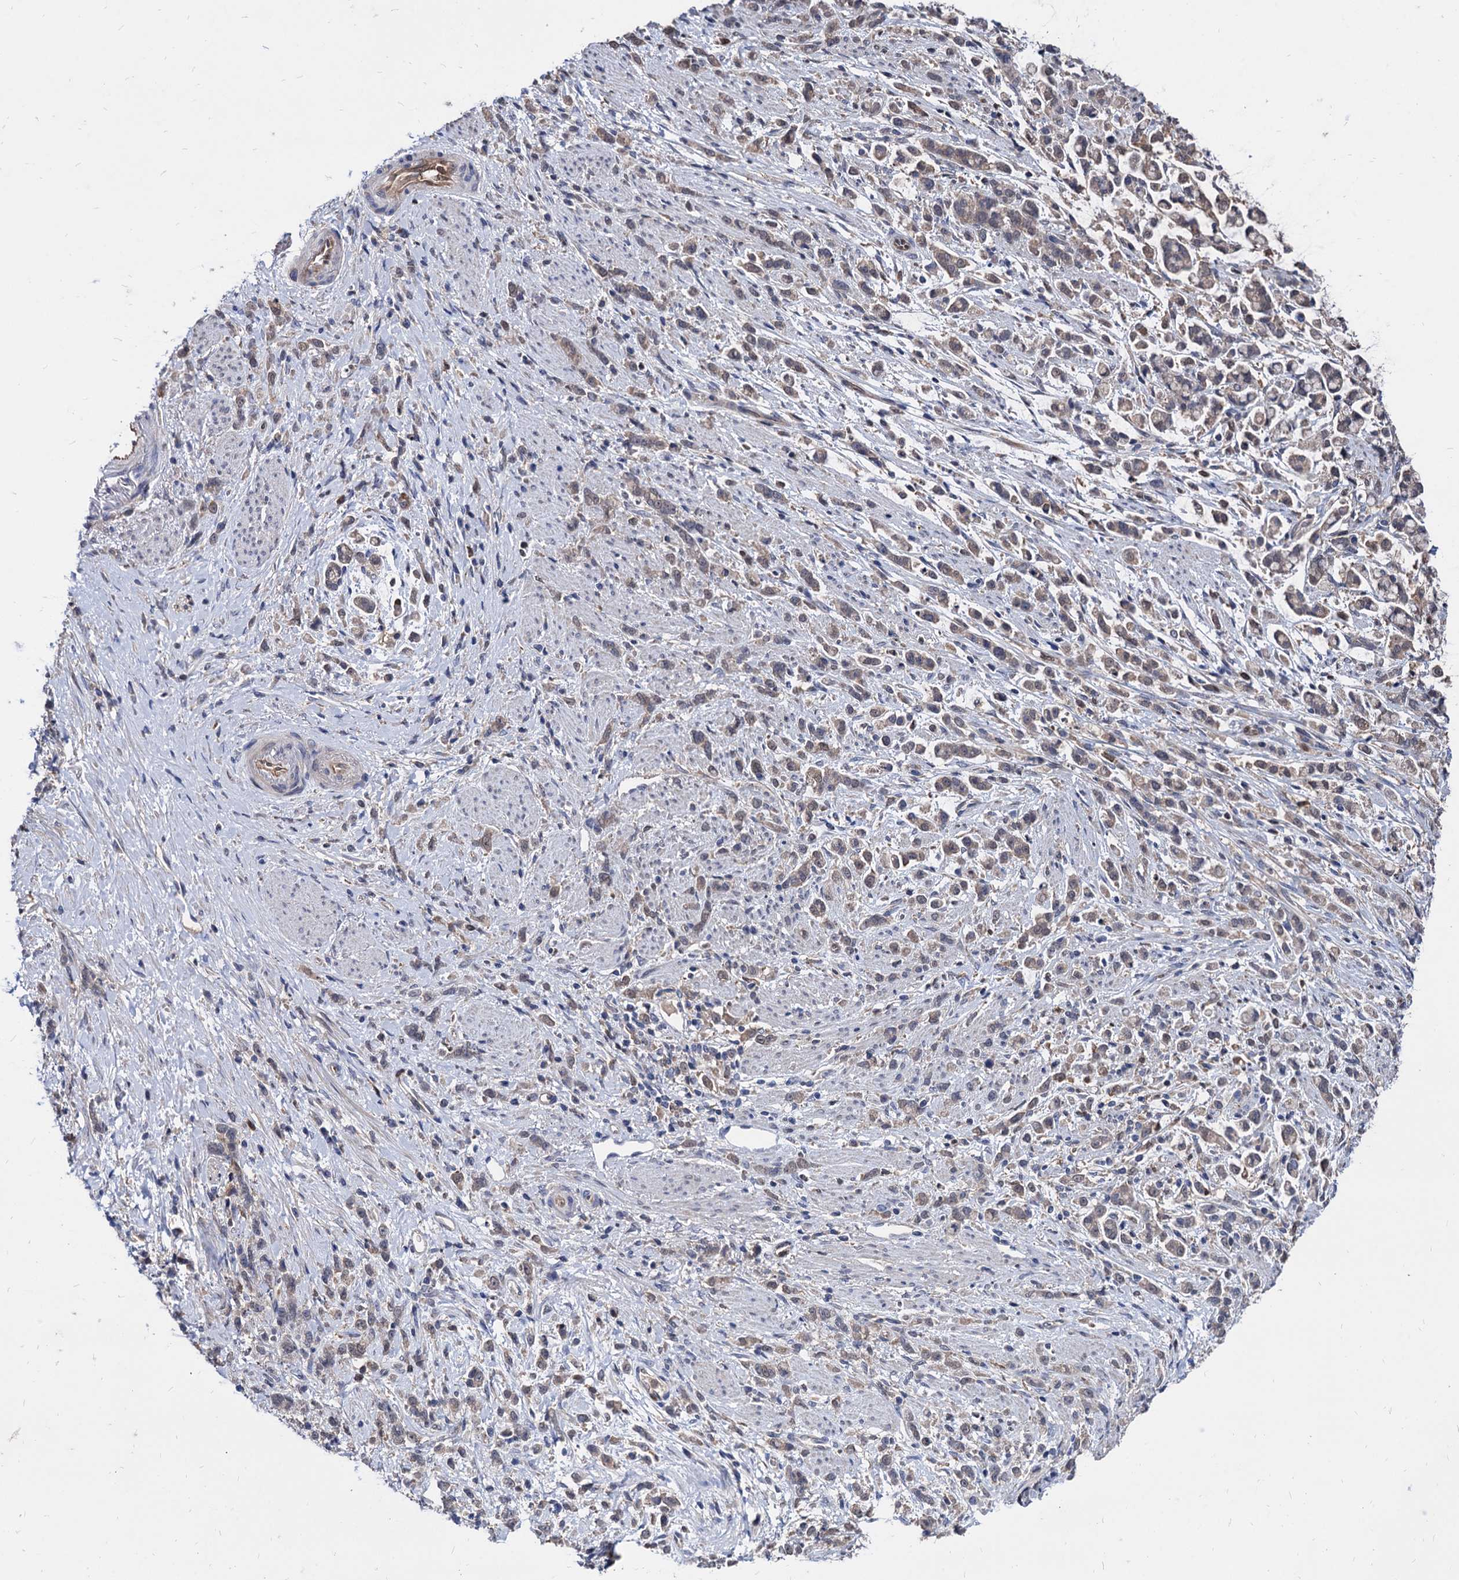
{"staining": {"intensity": "weak", "quantity": "25%-75%", "location": "cytoplasmic/membranous"}, "tissue": "stomach cancer", "cell_type": "Tumor cells", "image_type": "cancer", "snomed": [{"axis": "morphology", "description": "Adenocarcinoma, NOS"}, {"axis": "topography", "description": "Stomach"}], "caption": "The histopathology image reveals a brown stain indicating the presence of a protein in the cytoplasmic/membranous of tumor cells in stomach cancer.", "gene": "CPPED1", "patient": {"sex": "female", "age": 60}}